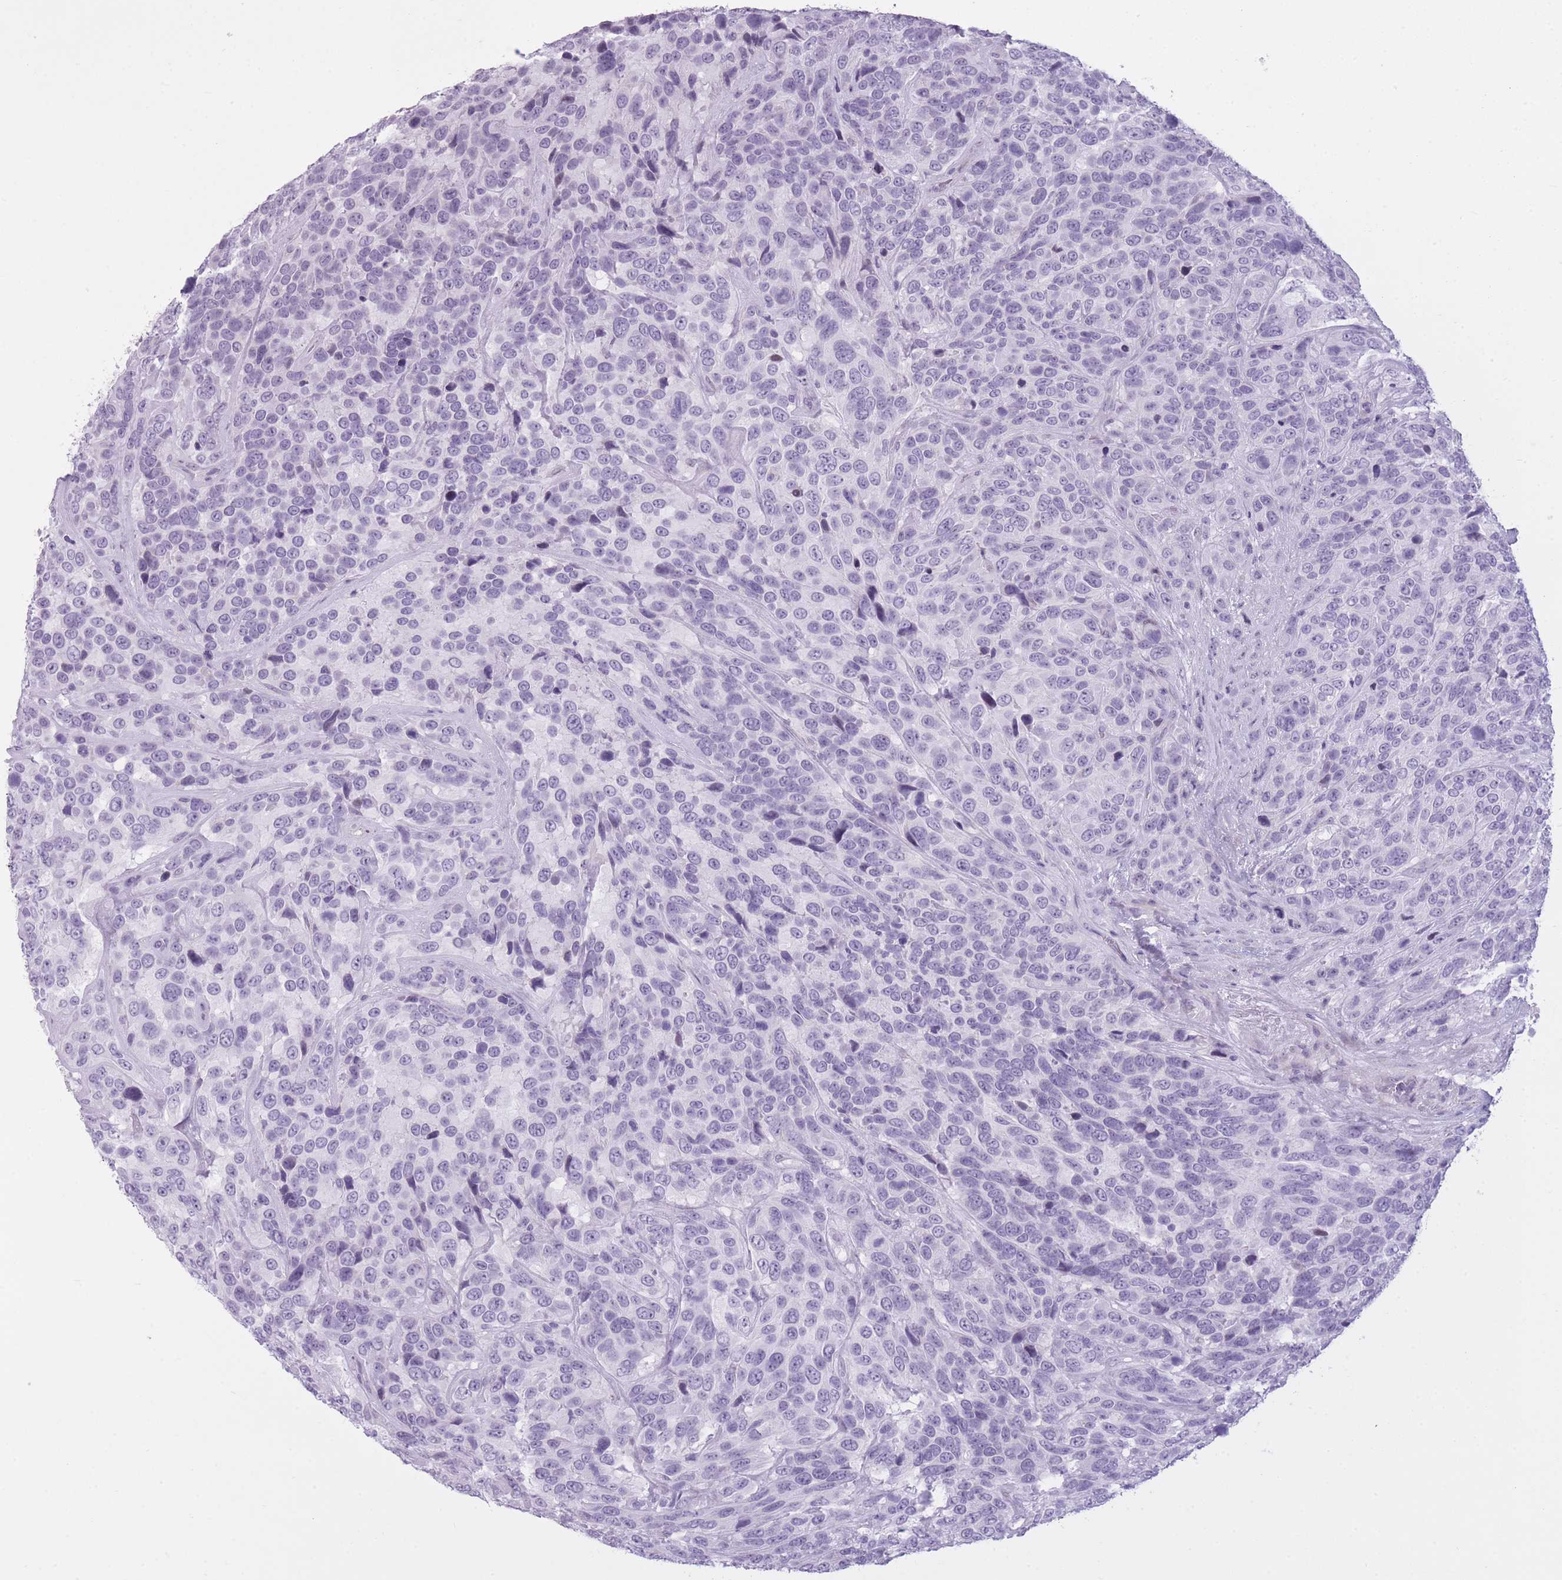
{"staining": {"intensity": "negative", "quantity": "none", "location": "none"}, "tissue": "urothelial cancer", "cell_type": "Tumor cells", "image_type": "cancer", "snomed": [{"axis": "morphology", "description": "Urothelial carcinoma, High grade"}, {"axis": "topography", "description": "Urinary bladder"}], "caption": "Tumor cells show no significant protein staining in urothelial cancer. Brightfield microscopy of immunohistochemistry (IHC) stained with DAB (3,3'-diaminobenzidine) (brown) and hematoxylin (blue), captured at high magnification.", "gene": "GOLGA6D", "patient": {"sex": "female", "age": 70}}